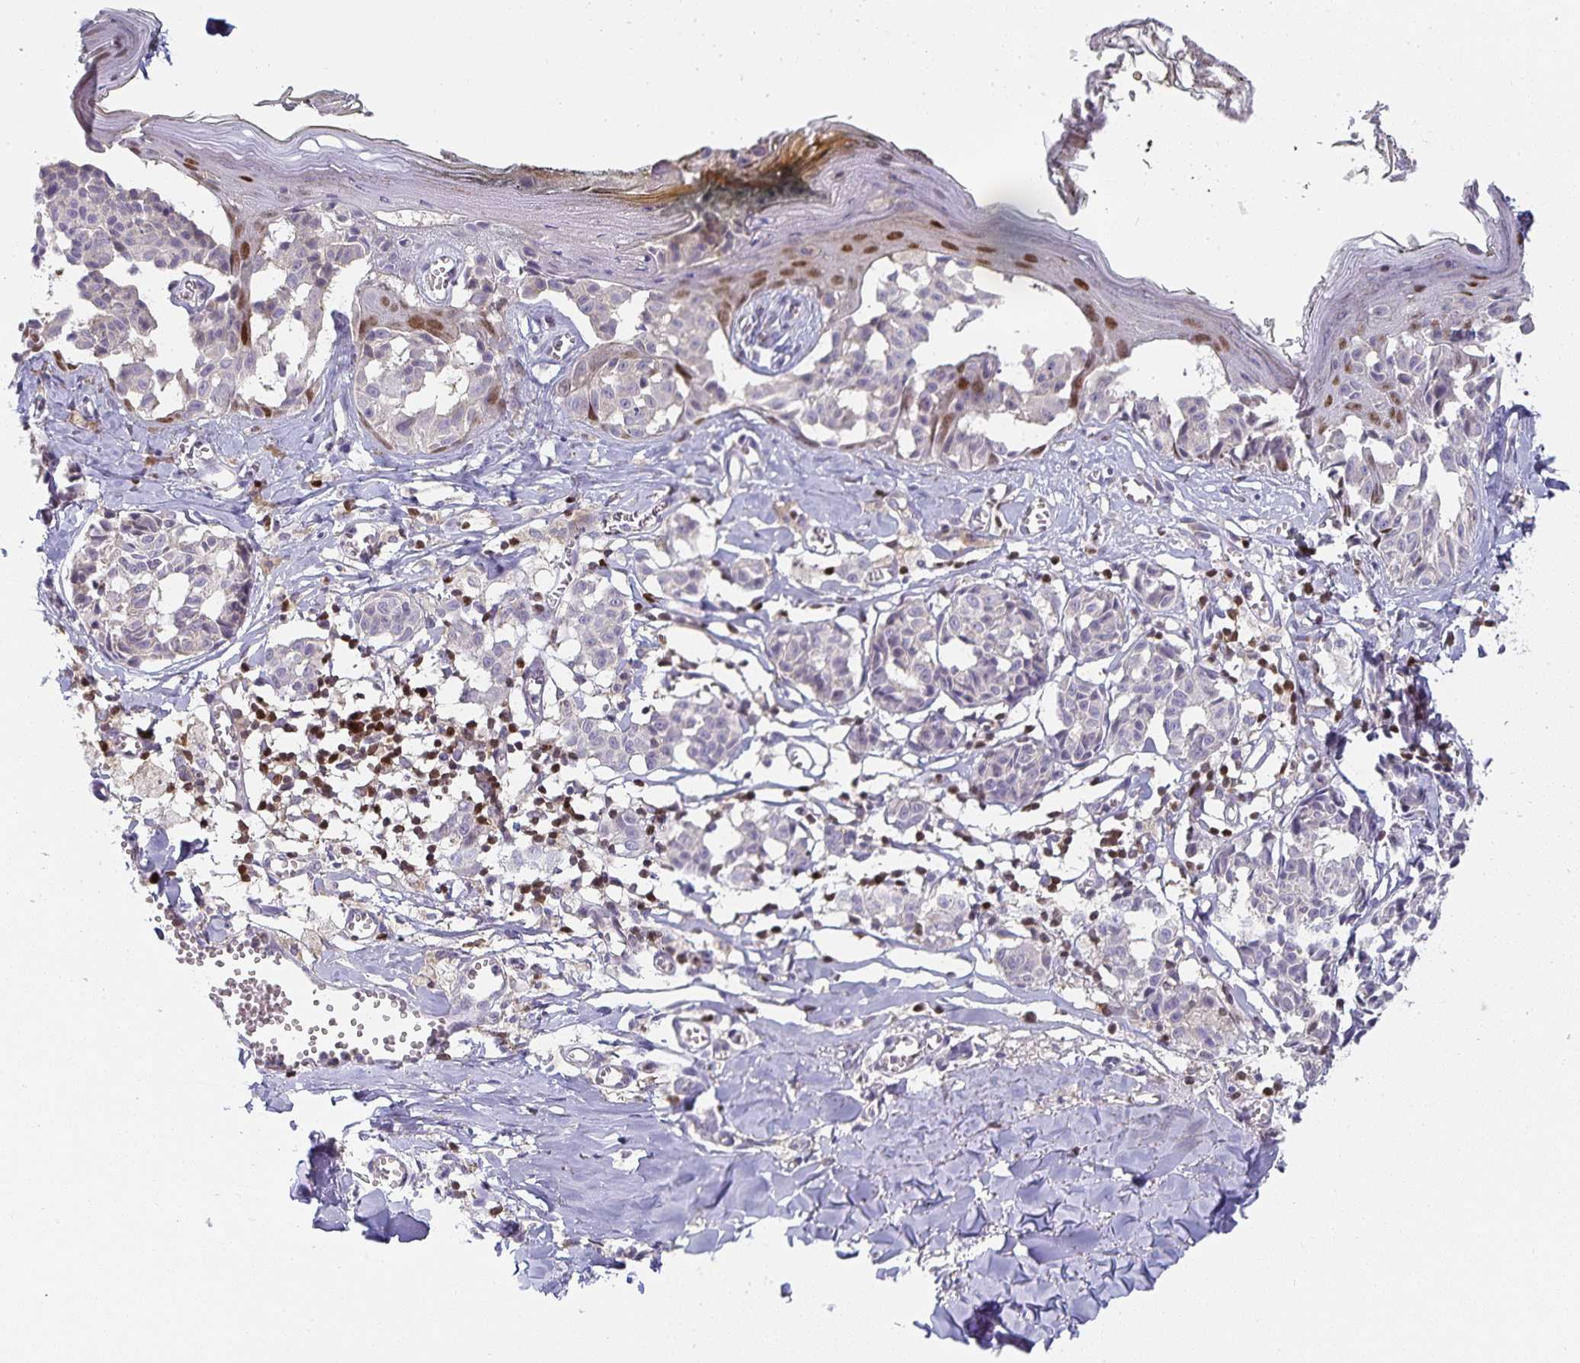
{"staining": {"intensity": "negative", "quantity": "none", "location": "none"}, "tissue": "melanoma", "cell_type": "Tumor cells", "image_type": "cancer", "snomed": [{"axis": "morphology", "description": "Malignant melanoma, NOS"}, {"axis": "topography", "description": "Skin"}], "caption": "The immunohistochemistry (IHC) photomicrograph has no significant expression in tumor cells of malignant melanoma tissue.", "gene": "GATA3", "patient": {"sex": "female", "age": 43}}